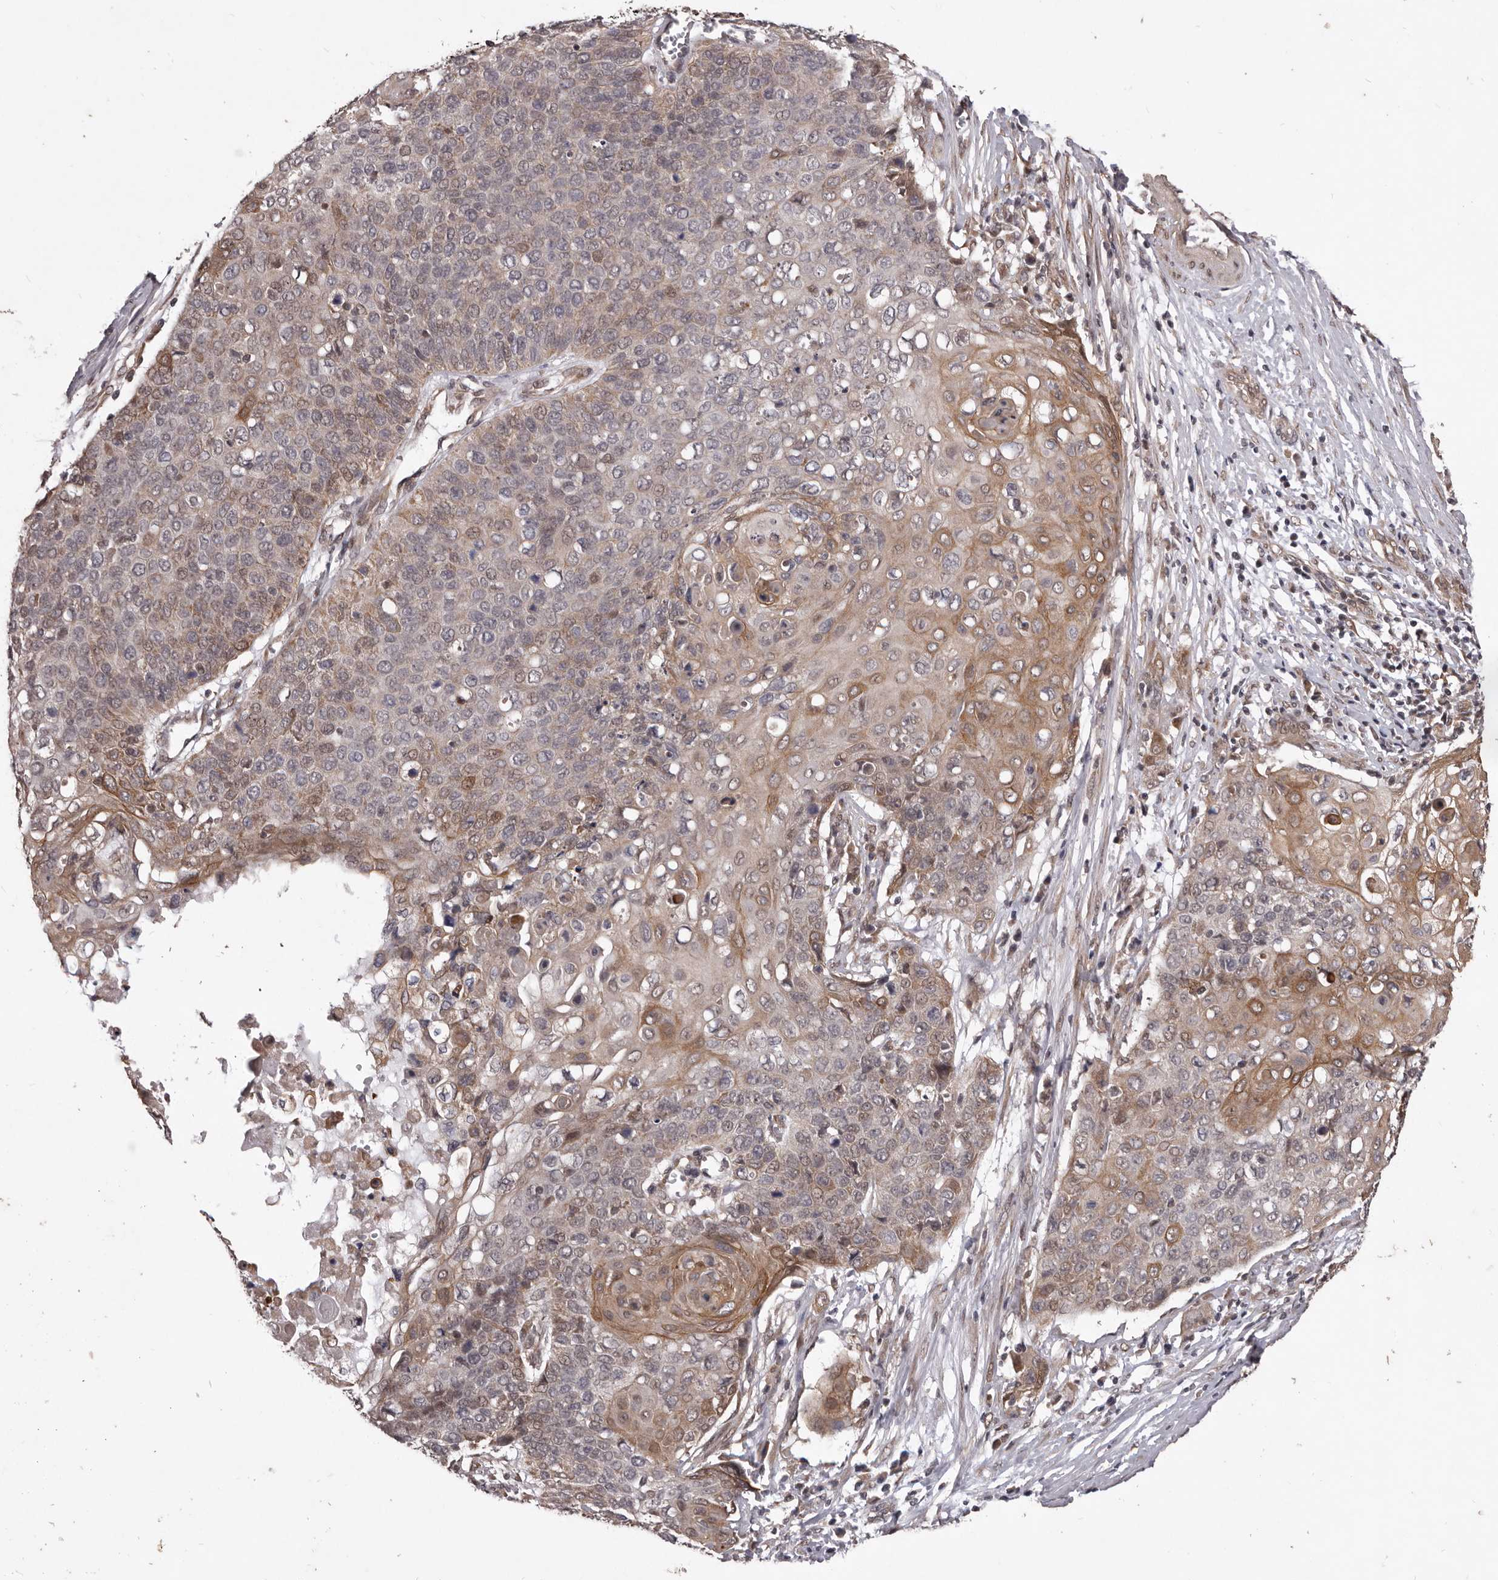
{"staining": {"intensity": "moderate", "quantity": "25%-75%", "location": "cytoplasmic/membranous"}, "tissue": "cervical cancer", "cell_type": "Tumor cells", "image_type": "cancer", "snomed": [{"axis": "morphology", "description": "Squamous cell carcinoma, NOS"}, {"axis": "topography", "description": "Cervix"}], "caption": "Immunohistochemical staining of human cervical cancer shows medium levels of moderate cytoplasmic/membranous protein staining in about 25%-75% of tumor cells. (DAB IHC, brown staining for protein, blue staining for nuclei).", "gene": "CELF3", "patient": {"sex": "female", "age": 39}}